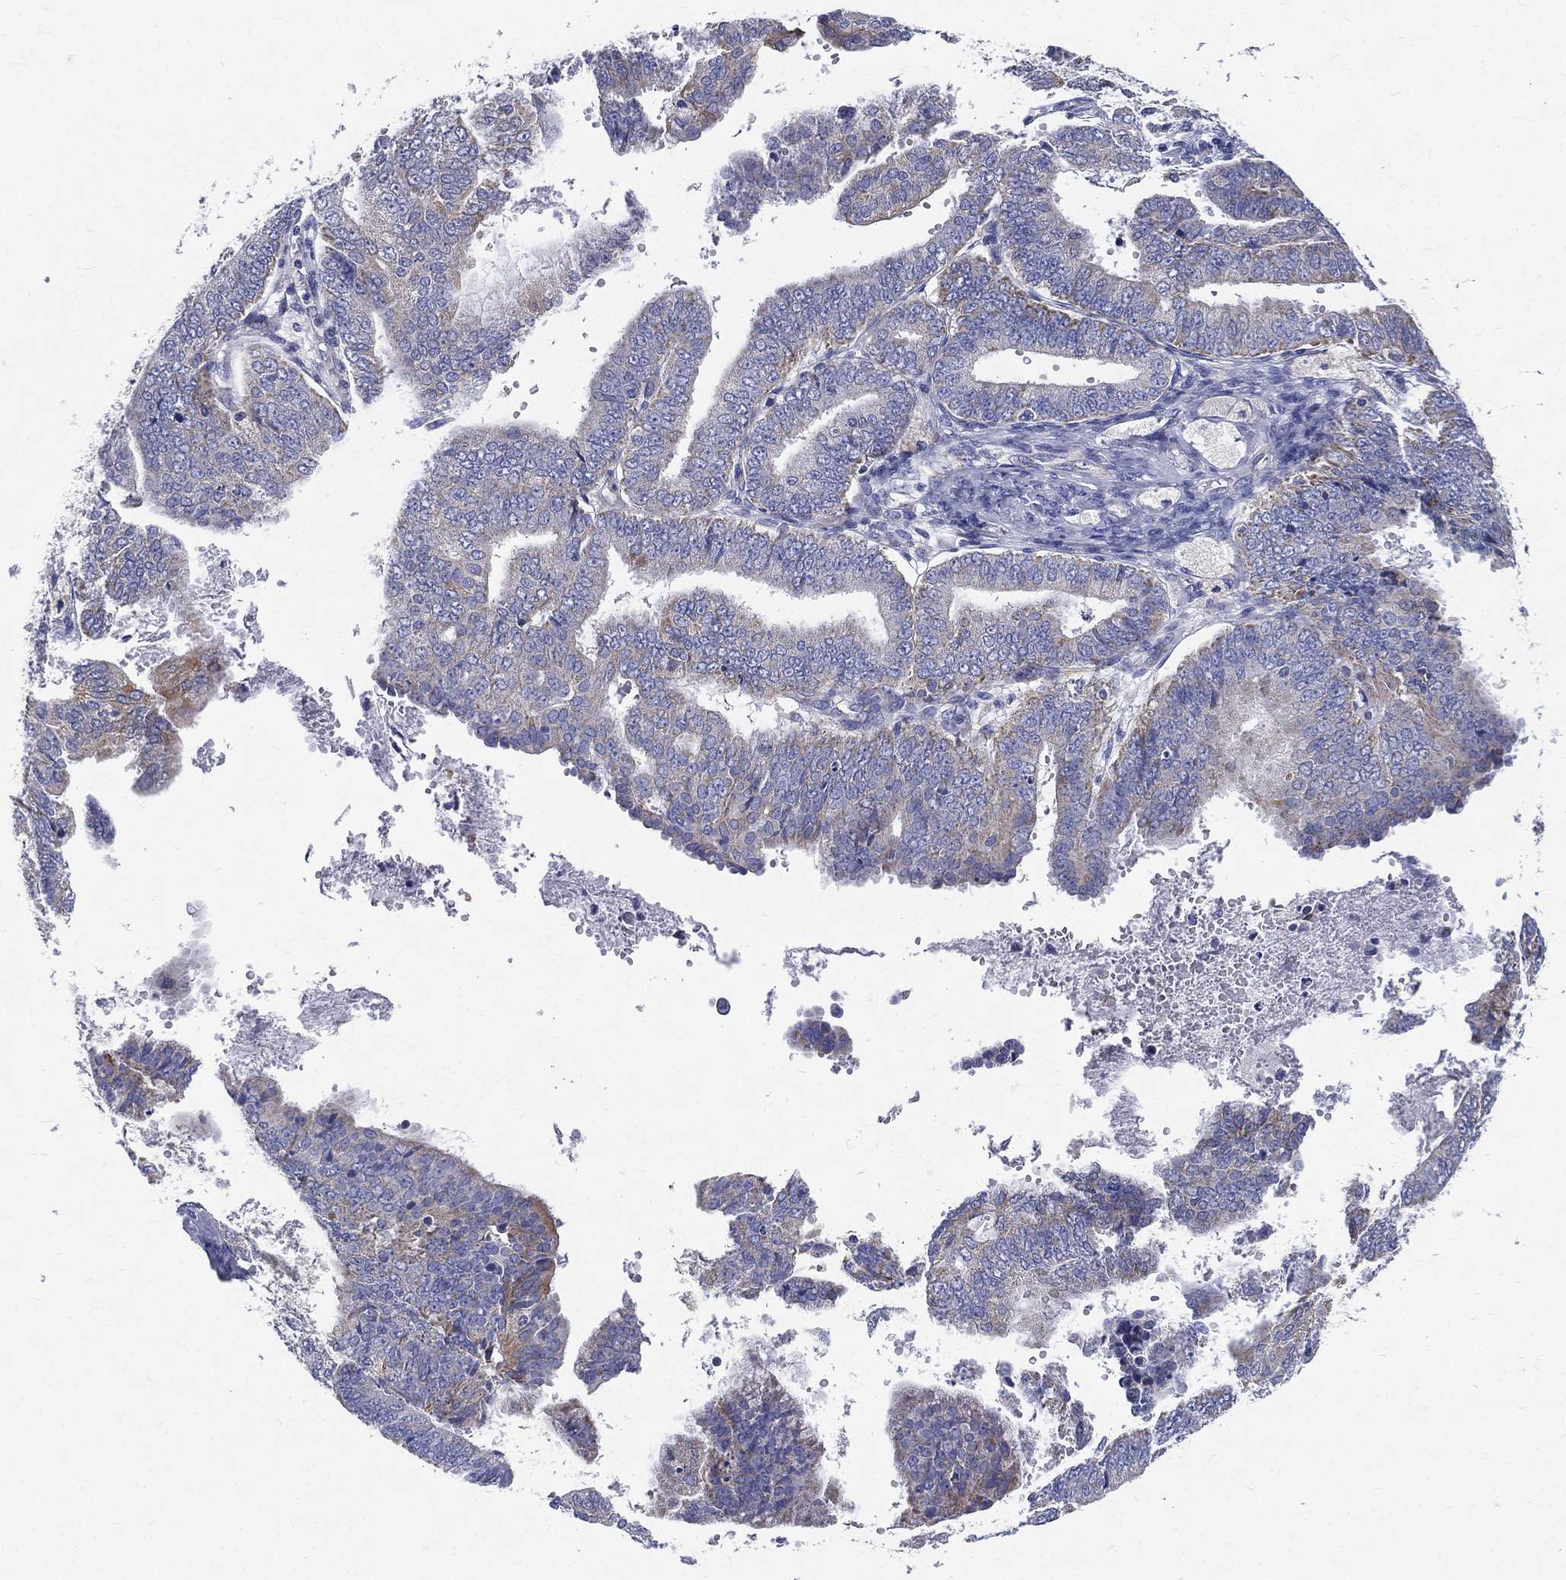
{"staining": {"intensity": "weak", "quantity": "<25%", "location": "cytoplasmic/membranous"}, "tissue": "endometrial cancer", "cell_type": "Tumor cells", "image_type": "cancer", "snomed": [{"axis": "morphology", "description": "Adenocarcinoma, NOS"}, {"axis": "topography", "description": "Endometrium"}], "caption": "Tumor cells are negative for protein expression in human endometrial cancer.", "gene": "PWWP3A", "patient": {"sex": "female", "age": 63}}